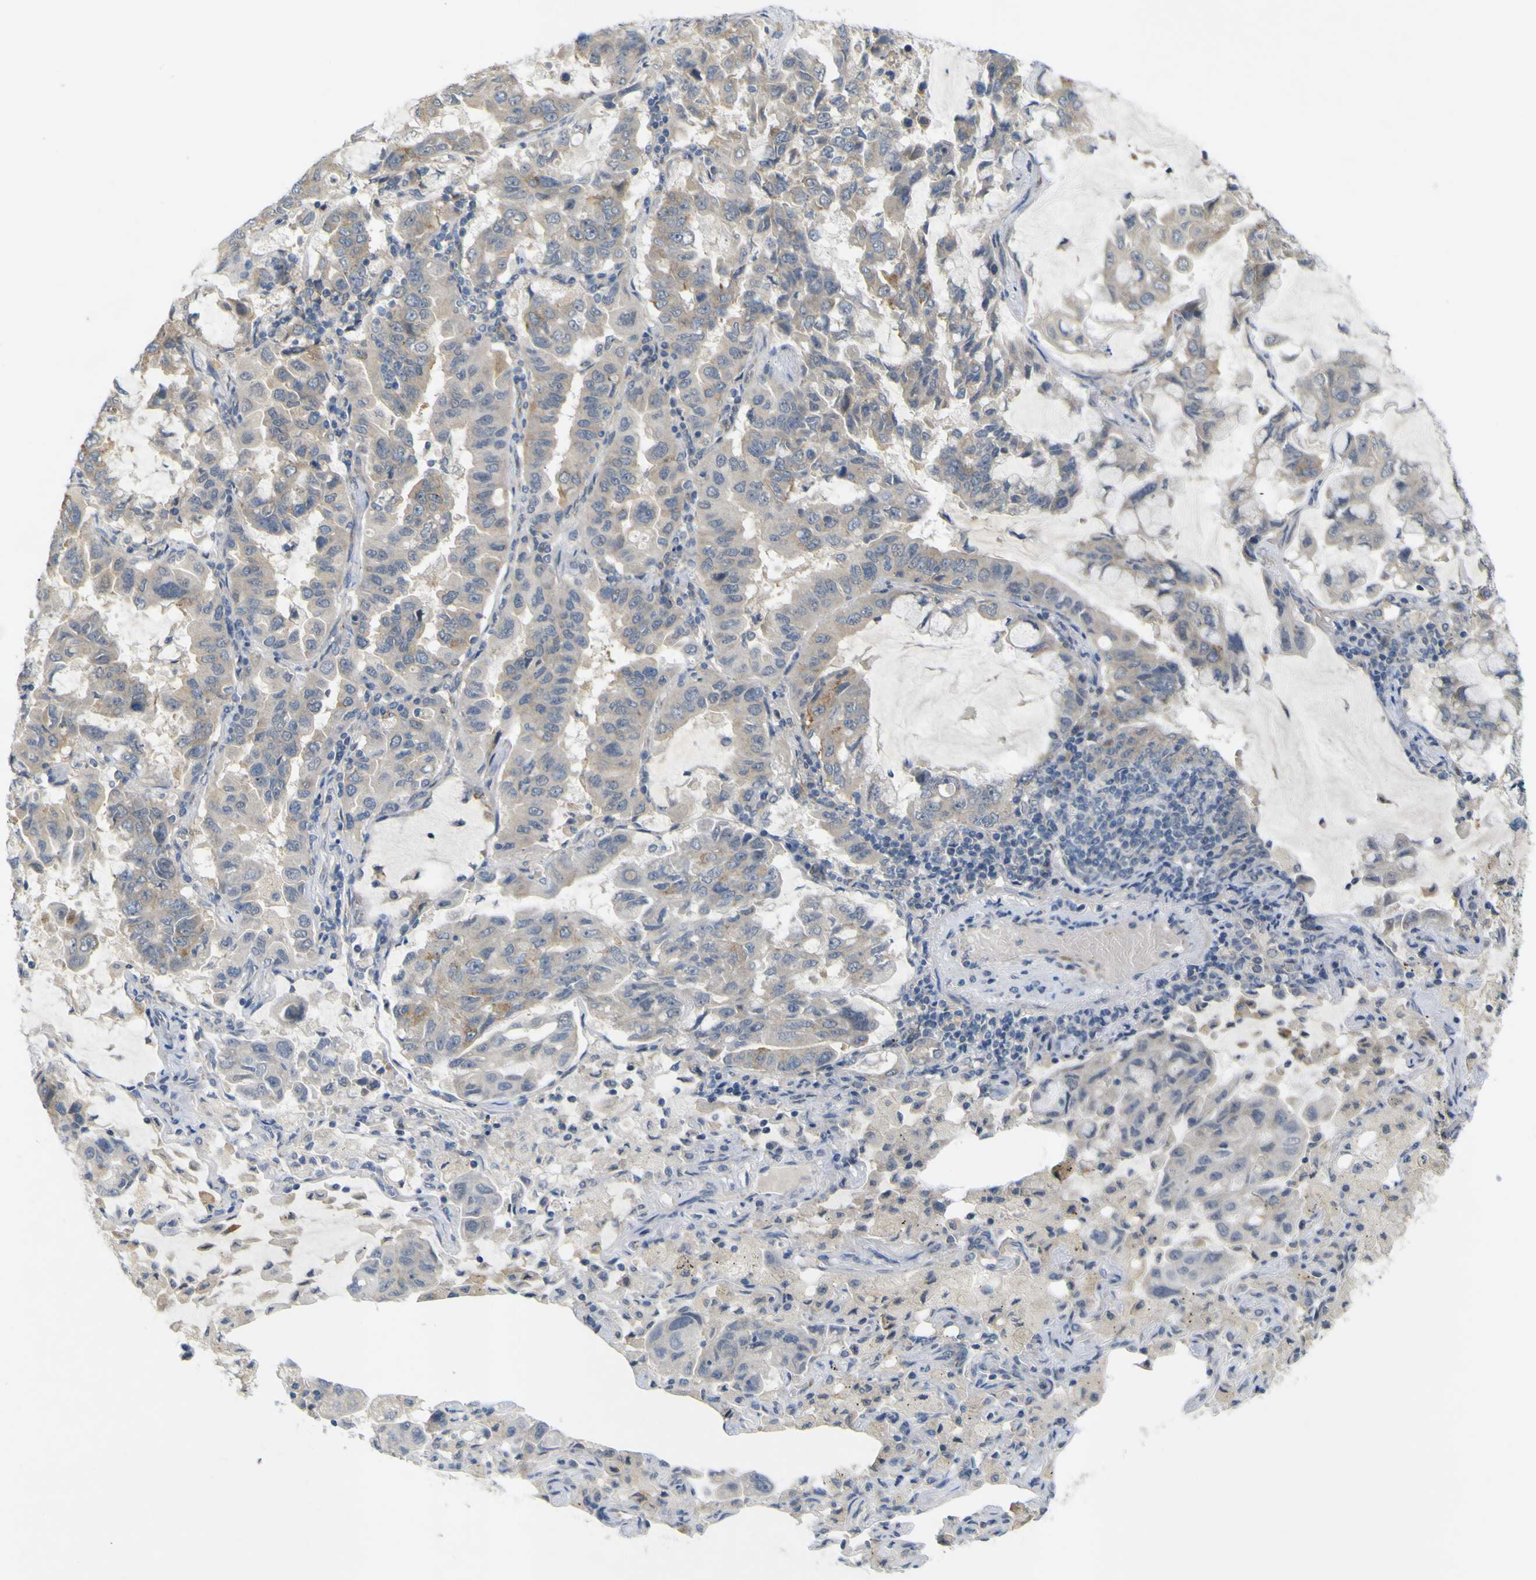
{"staining": {"intensity": "negative", "quantity": "none", "location": "none"}, "tissue": "lung cancer", "cell_type": "Tumor cells", "image_type": "cancer", "snomed": [{"axis": "morphology", "description": "Adenocarcinoma, NOS"}, {"axis": "topography", "description": "Lung"}], "caption": "Human lung adenocarcinoma stained for a protein using immunohistochemistry (IHC) shows no staining in tumor cells.", "gene": "IGF2R", "patient": {"sex": "male", "age": 64}}